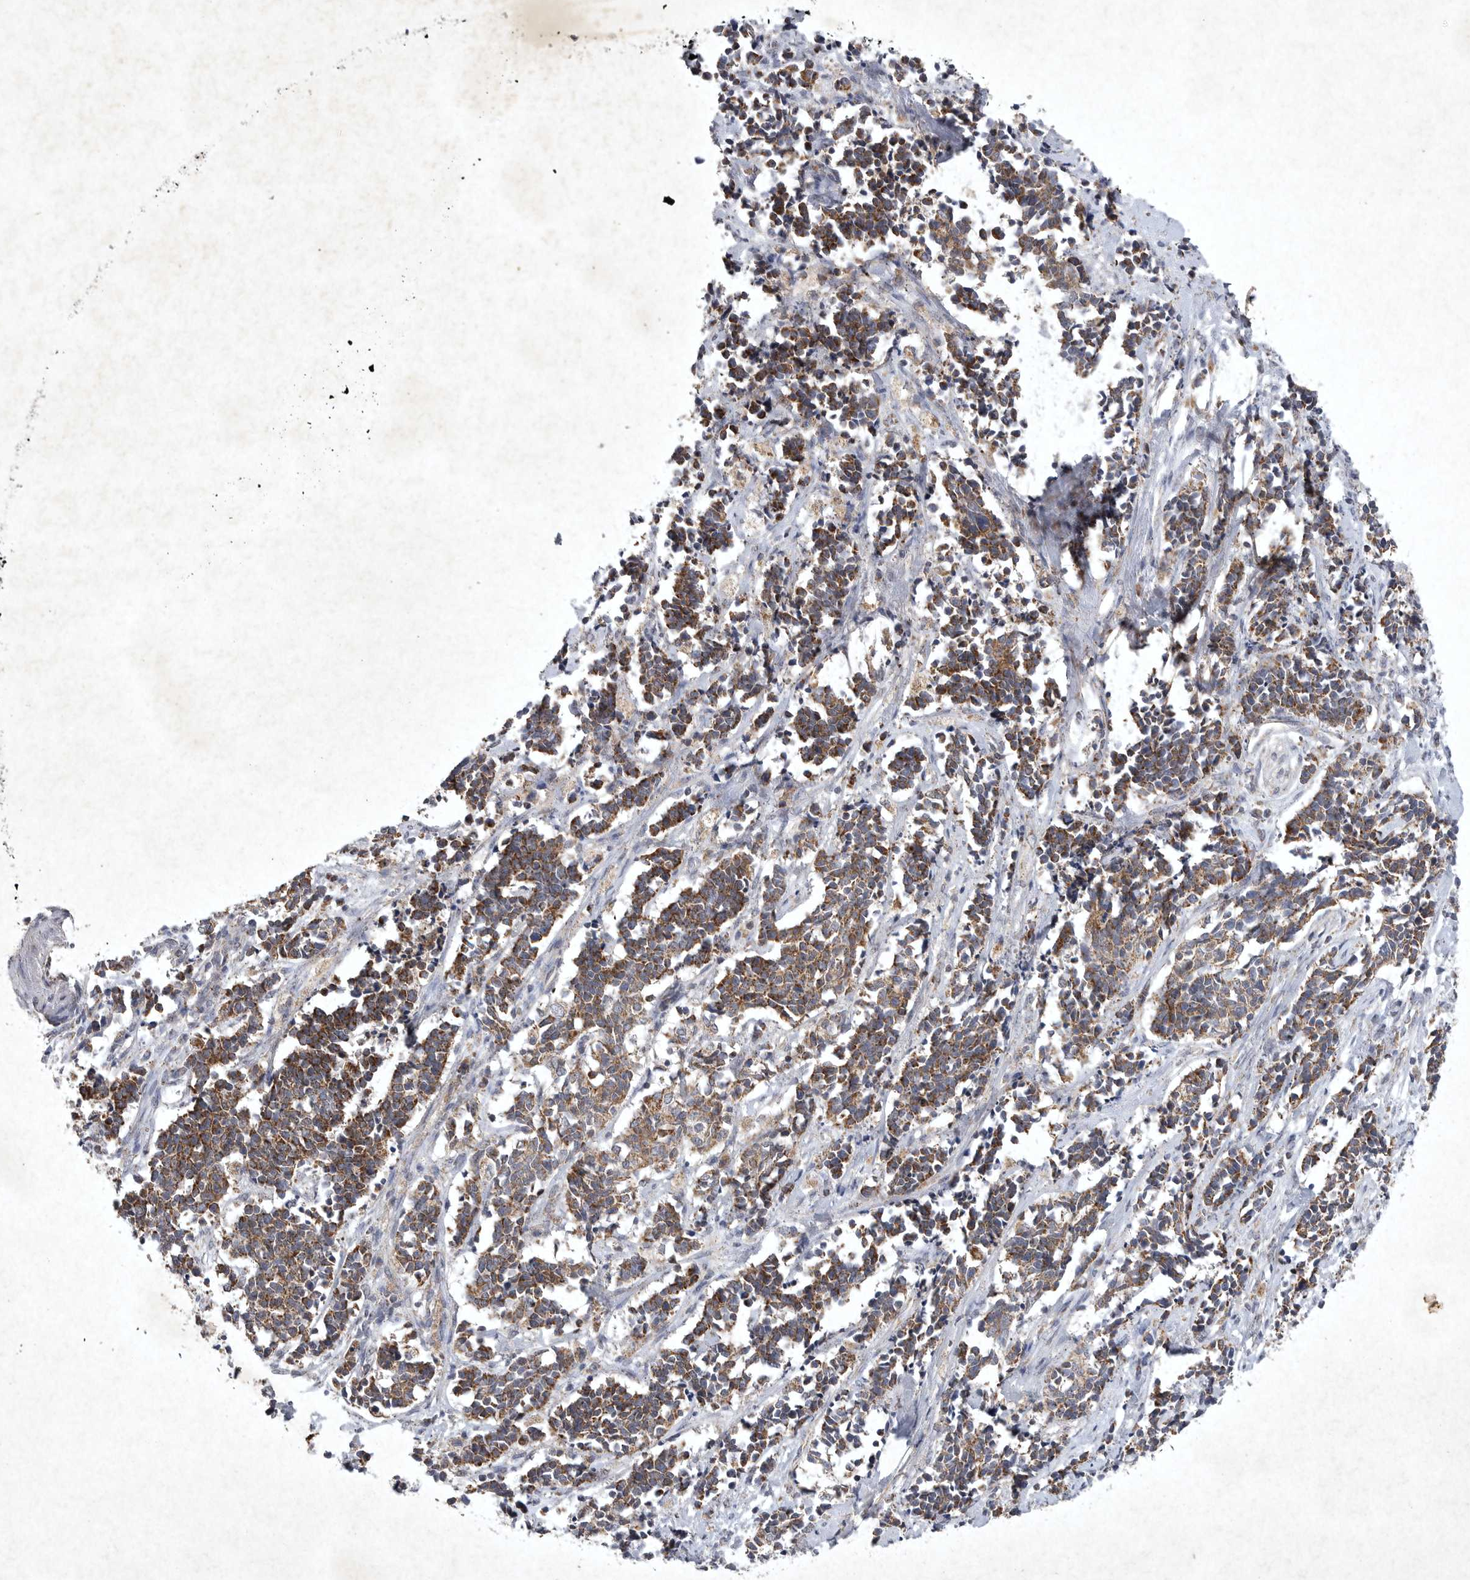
{"staining": {"intensity": "moderate", "quantity": ">75%", "location": "cytoplasmic/membranous"}, "tissue": "cervical cancer", "cell_type": "Tumor cells", "image_type": "cancer", "snomed": [{"axis": "morphology", "description": "Normal tissue, NOS"}, {"axis": "morphology", "description": "Squamous cell carcinoma, NOS"}, {"axis": "topography", "description": "Cervix"}], "caption": "Cervical squamous cell carcinoma stained with a protein marker demonstrates moderate staining in tumor cells.", "gene": "DDR1", "patient": {"sex": "female", "age": 35}}